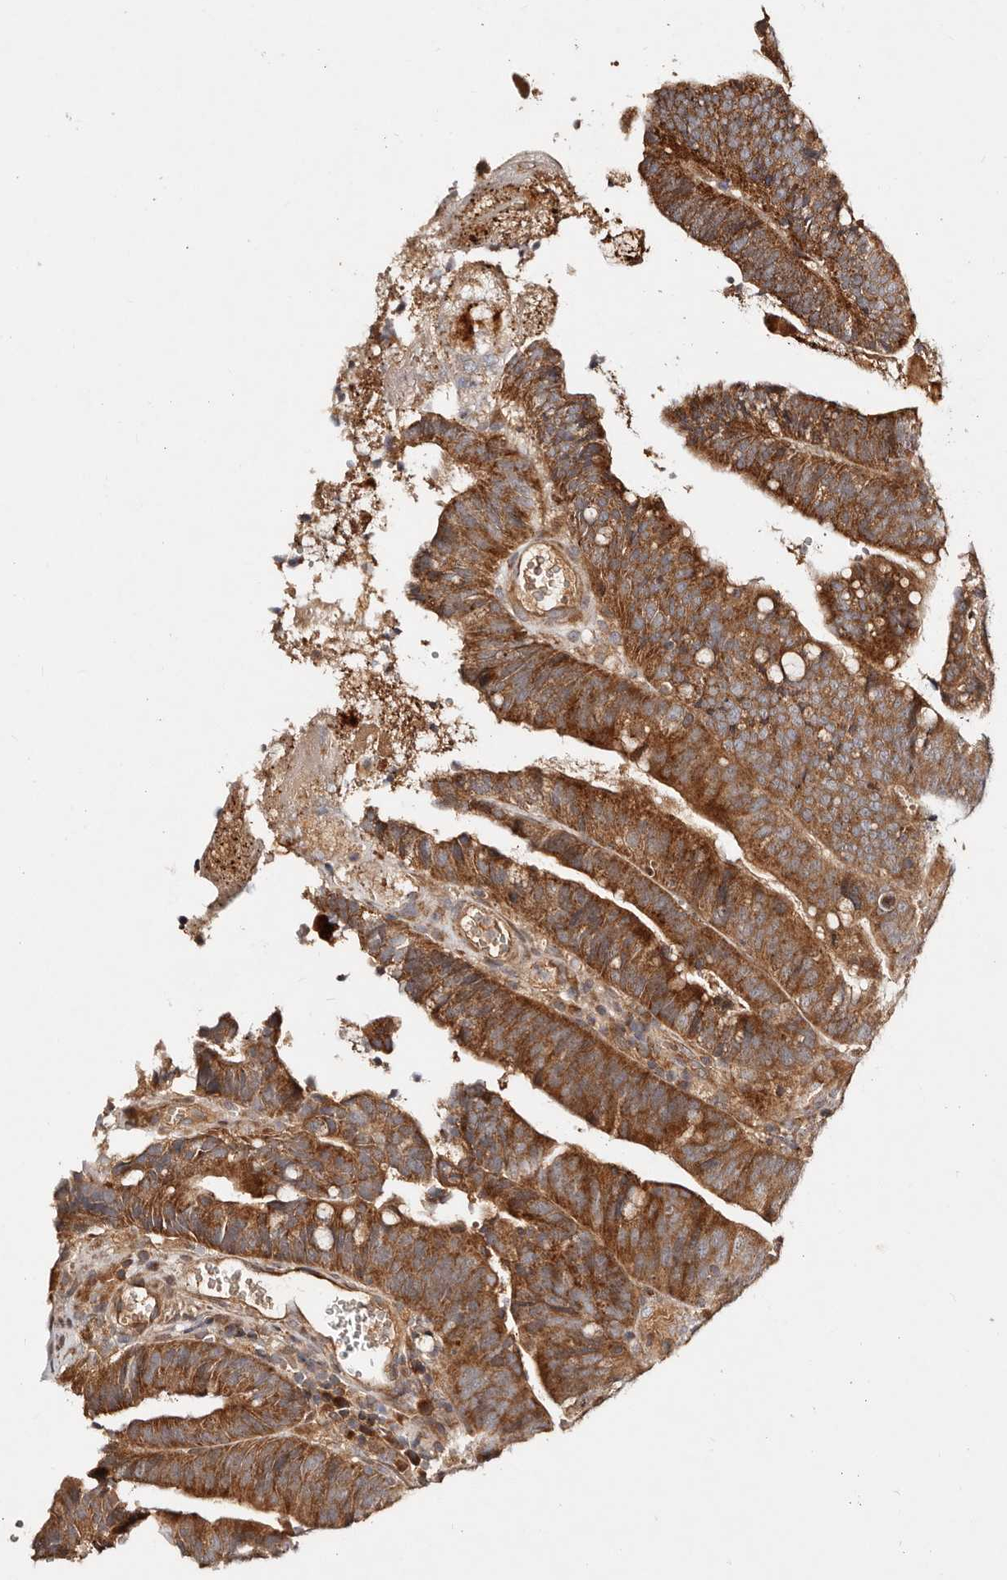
{"staining": {"intensity": "strong", "quantity": ">75%", "location": "cytoplasmic/membranous"}, "tissue": "colorectal cancer", "cell_type": "Tumor cells", "image_type": "cancer", "snomed": [{"axis": "morphology", "description": "Adenocarcinoma, NOS"}, {"axis": "topography", "description": "Colon"}], "caption": "High-magnification brightfield microscopy of colorectal adenocarcinoma stained with DAB (brown) and counterstained with hematoxylin (blue). tumor cells exhibit strong cytoplasmic/membranous expression is appreciated in about>75% of cells.", "gene": "DENND11", "patient": {"sex": "female", "age": 66}}